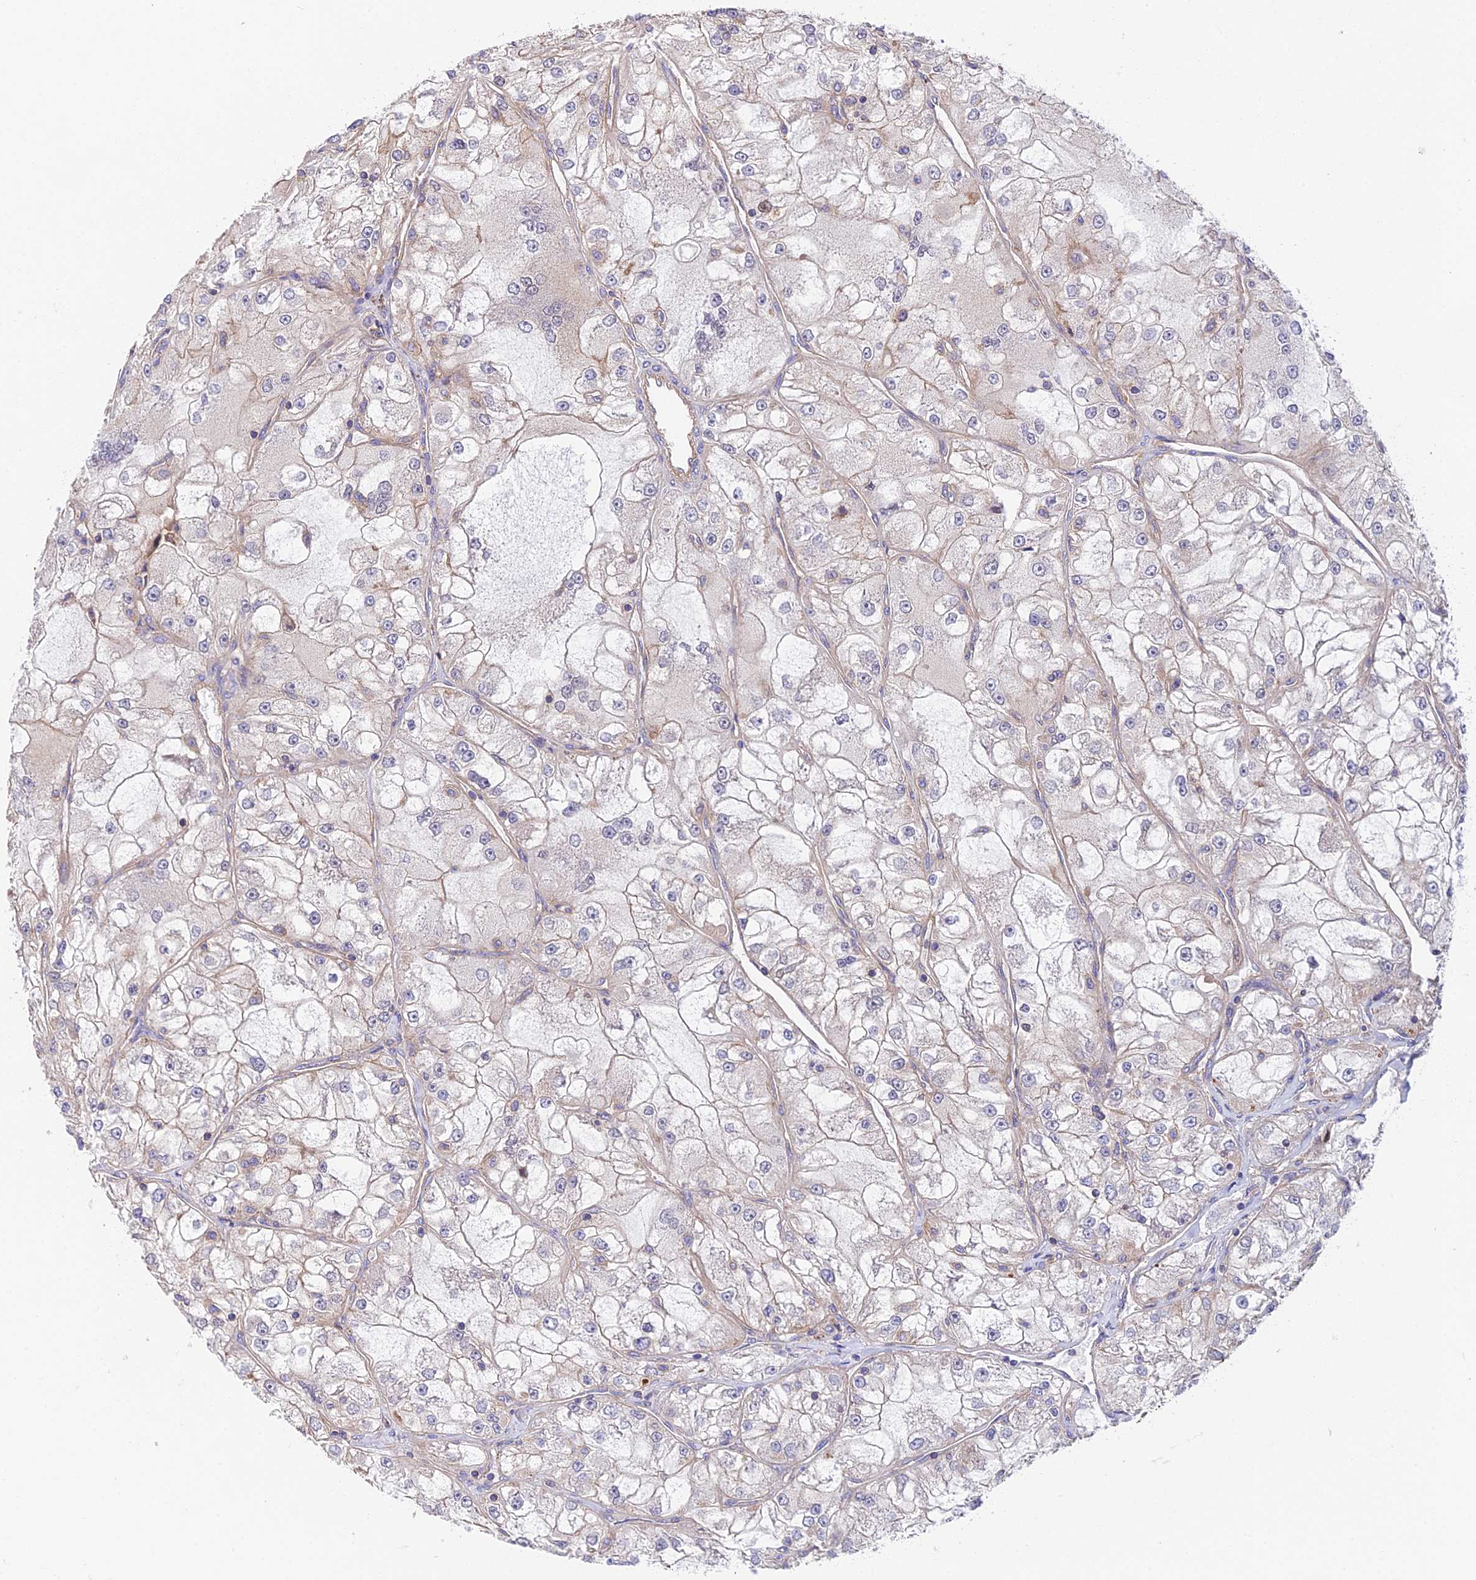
{"staining": {"intensity": "negative", "quantity": "none", "location": "none"}, "tissue": "renal cancer", "cell_type": "Tumor cells", "image_type": "cancer", "snomed": [{"axis": "morphology", "description": "Adenocarcinoma, NOS"}, {"axis": "topography", "description": "Kidney"}], "caption": "Tumor cells show no significant protein positivity in renal cancer.", "gene": "QRFP", "patient": {"sex": "female", "age": 72}}